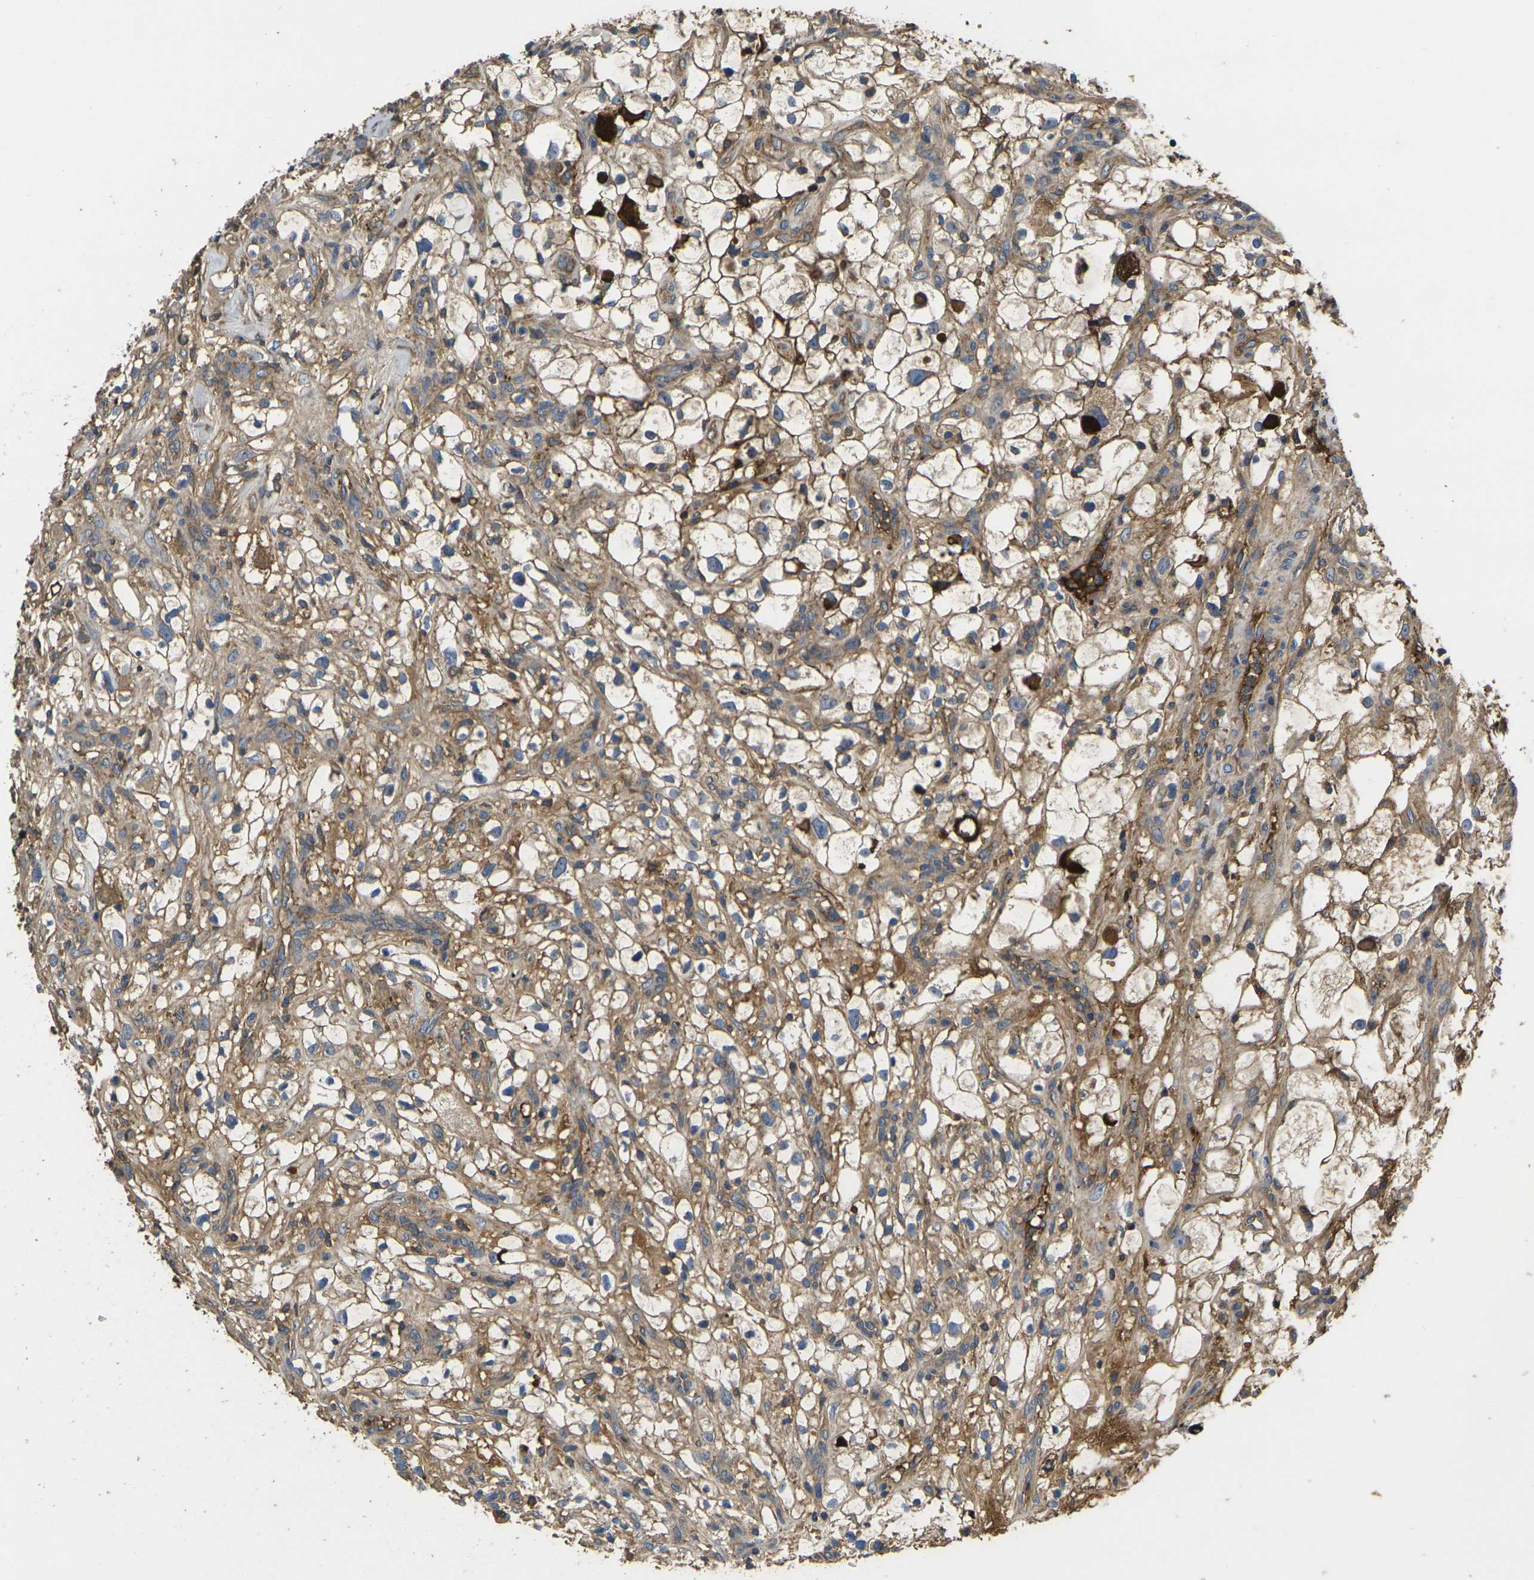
{"staining": {"intensity": "moderate", "quantity": ">75%", "location": "cytoplasmic/membranous"}, "tissue": "renal cancer", "cell_type": "Tumor cells", "image_type": "cancer", "snomed": [{"axis": "morphology", "description": "Adenocarcinoma, NOS"}, {"axis": "topography", "description": "Kidney"}], "caption": "IHC staining of adenocarcinoma (renal), which reveals medium levels of moderate cytoplasmic/membranous positivity in approximately >75% of tumor cells indicating moderate cytoplasmic/membranous protein positivity. The staining was performed using DAB (3,3'-diaminobenzidine) (brown) for protein detection and nuclei were counterstained in hematoxylin (blue).", "gene": "HSPG2", "patient": {"sex": "female", "age": 60}}